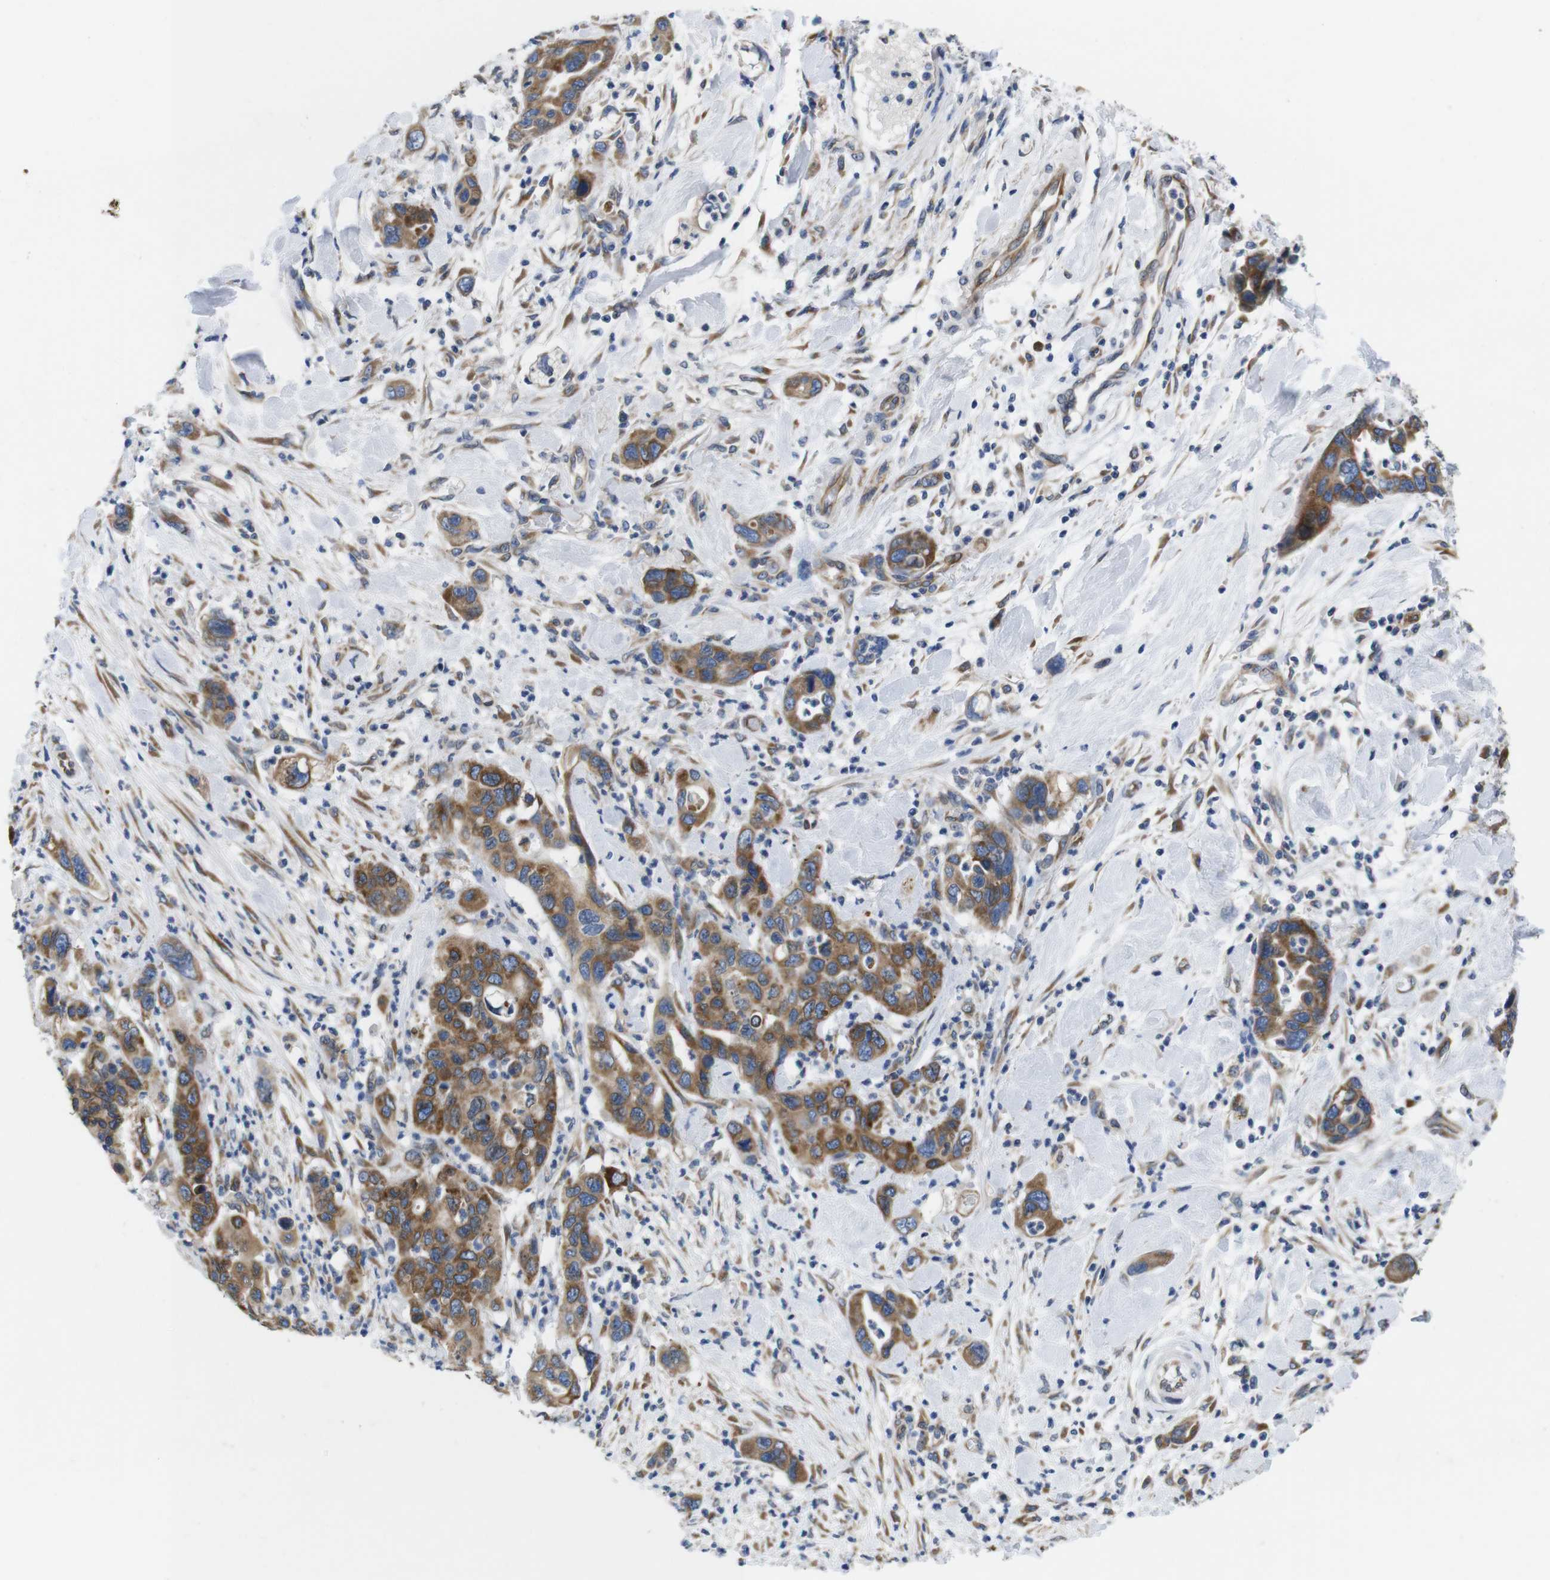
{"staining": {"intensity": "moderate", "quantity": ">75%", "location": "cytoplasmic/membranous"}, "tissue": "pancreatic cancer", "cell_type": "Tumor cells", "image_type": "cancer", "snomed": [{"axis": "morphology", "description": "Adenocarcinoma, NOS"}, {"axis": "topography", "description": "Pancreas"}], "caption": "Human adenocarcinoma (pancreatic) stained for a protein (brown) reveals moderate cytoplasmic/membranous positive expression in approximately >75% of tumor cells.", "gene": "HACD3", "patient": {"sex": "female", "age": 71}}